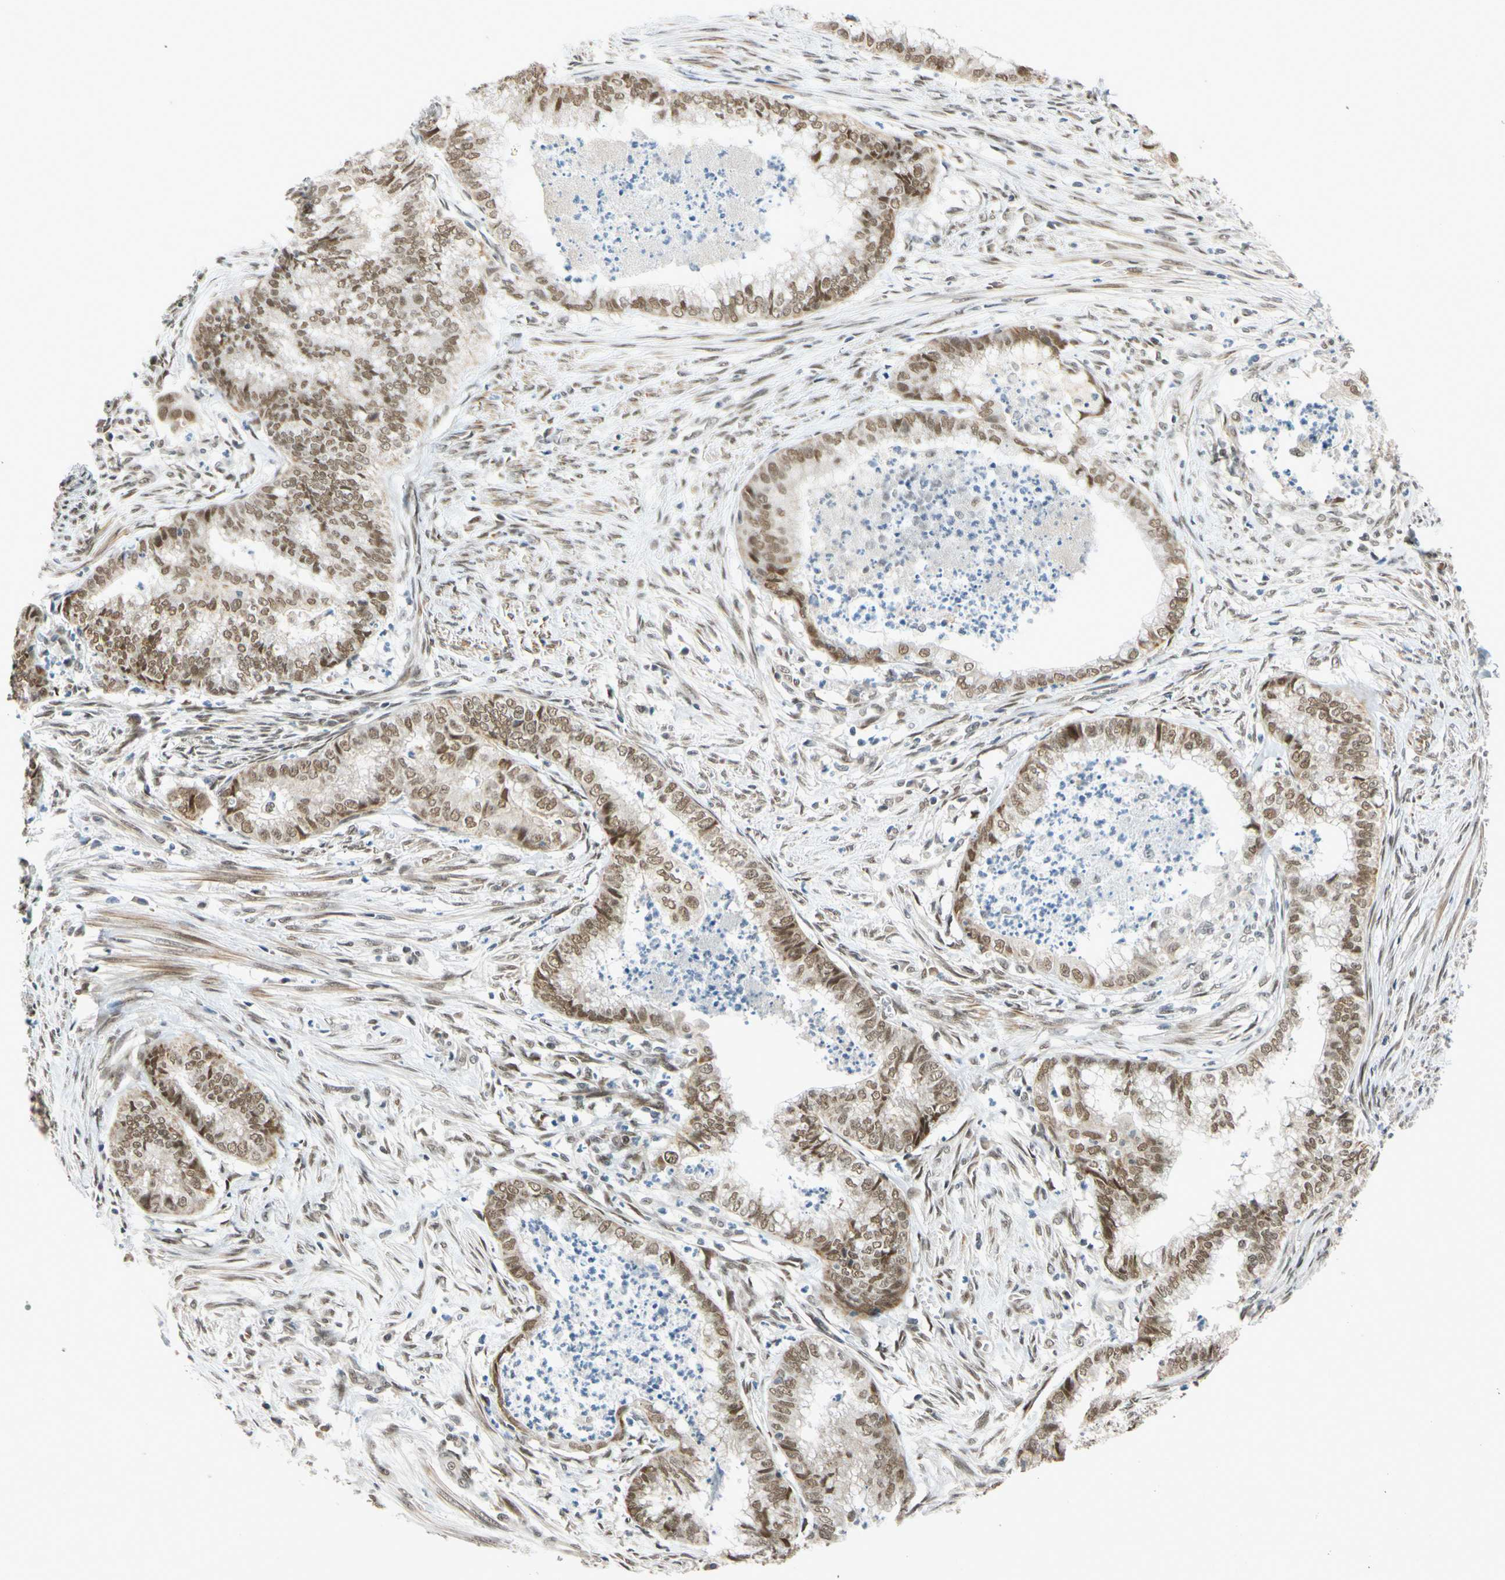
{"staining": {"intensity": "moderate", "quantity": ">75%", "location": "cytoplasmic/membranous,nuclear"}, "tissue": "endometrial cancer", "cell_type": "Tumor cells", "image_type": "cancer", "snomed": [{"axis": "morphology", "description": "Necrosis, NOS"}, {"axis": "morphology", "description": "Adenocarcinoma, NOS"}, {"axis": "topography", "description": "Endometrium"}], "caption": "This micrograph demonstrates immunohistochemistry staining of human endometrial adenocarcinoma, with medium moderate cytoplasmic/membranous and nuclear expression in about >75% of tumor cells.", "gene": "POGZ", "patient": {"sex": "female", "age": 79}}